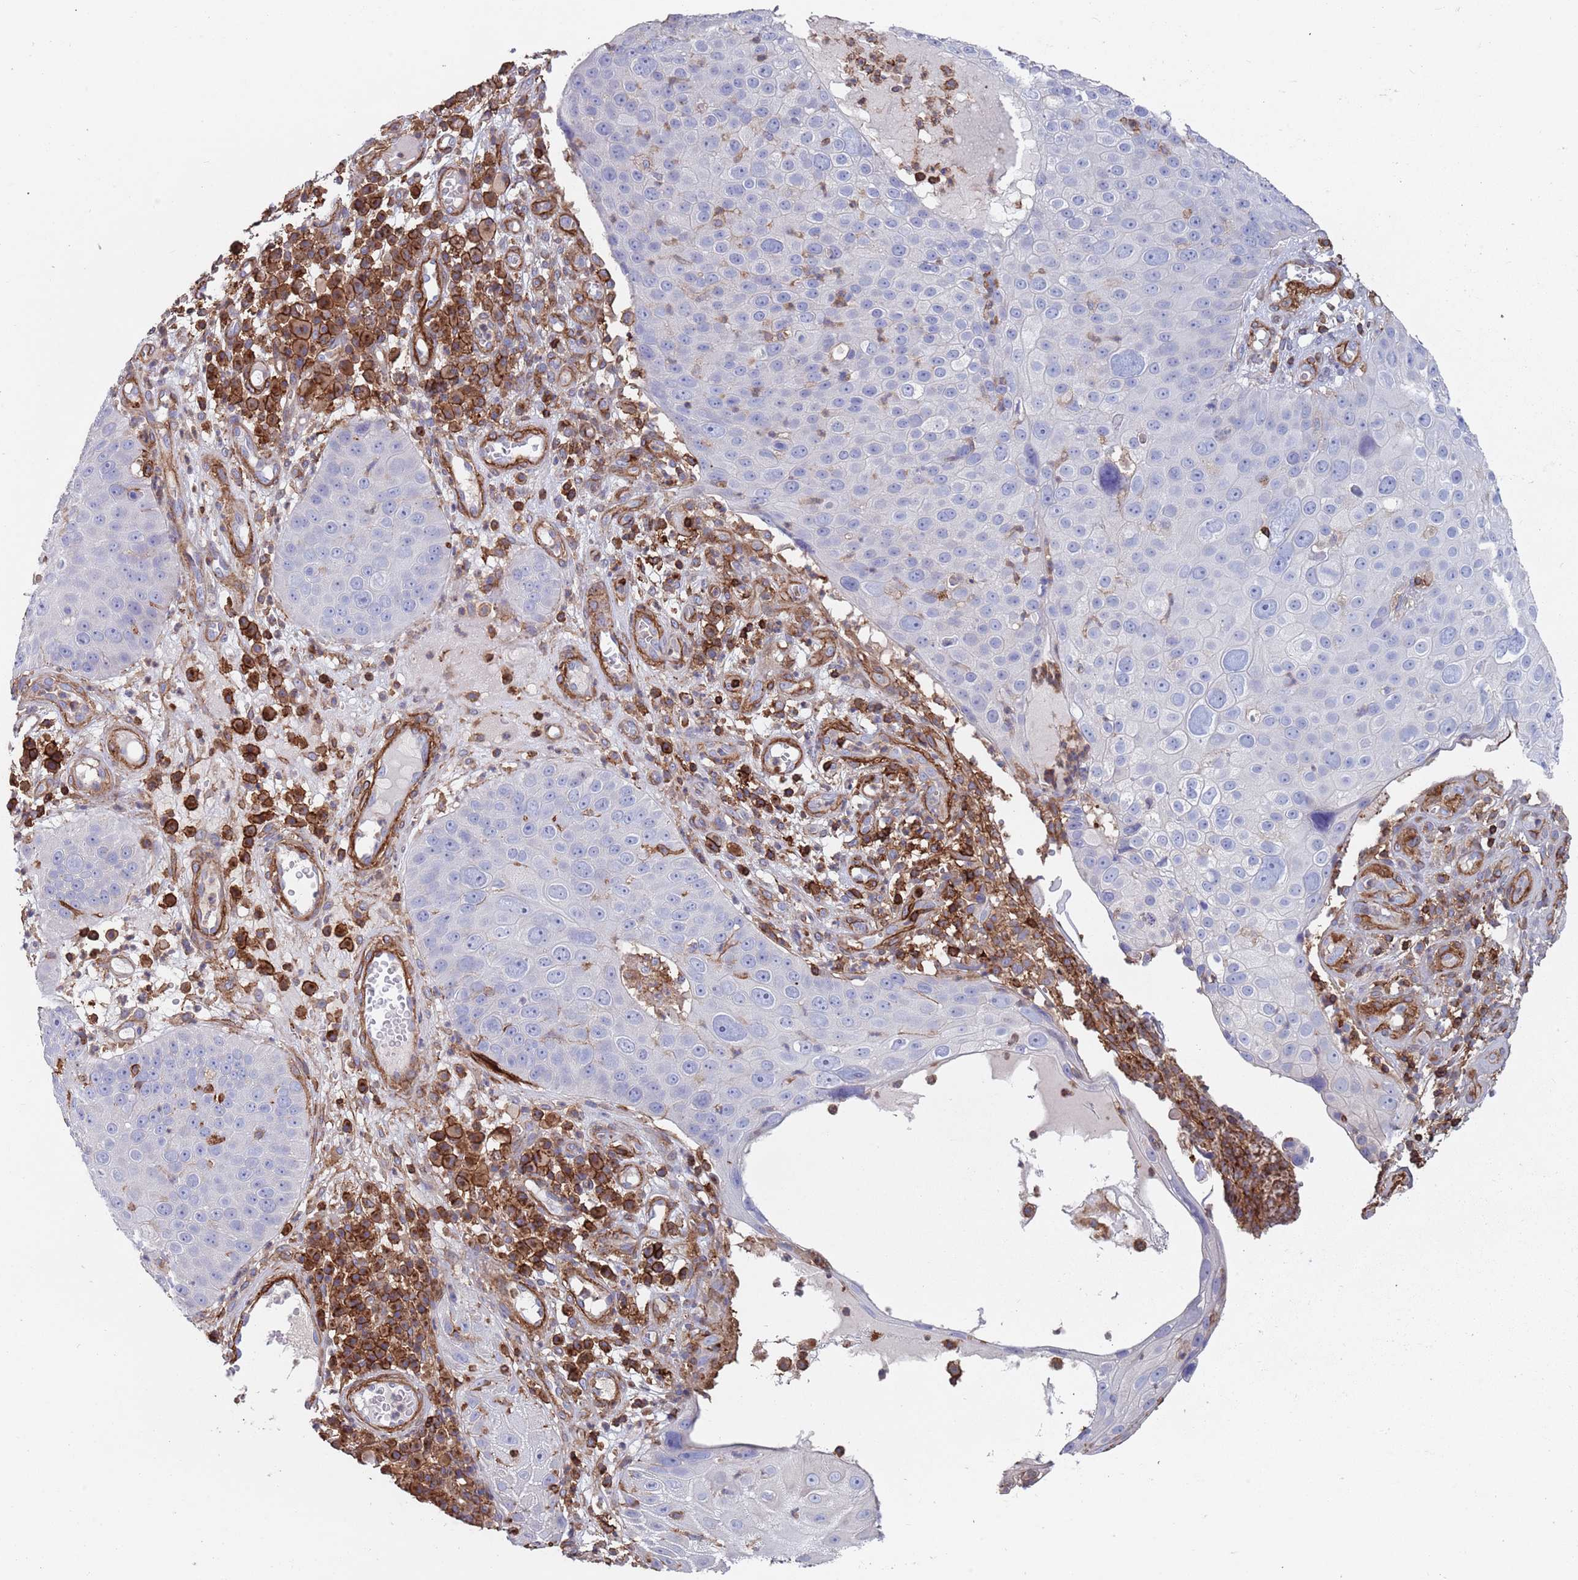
{"staining": {"intensity": "negative", "quantity": "none", "location": "none"}, "tissue": "skin cancer", "cell_type": "Tumor cells", "image_type": "cancer", "snomed": [{"axis": "morphology", "description": "Squamous cell carcinoma, NOS"}, {"axis": "topography", "description": "Skin"}], "caption": "Human skin cancer (squamous cell carcinoma) stained for a protein using immunohistochemistry displays no positivity in tumor cells.", "gene": "RNF144A", "patient": {"sex": "male", "age": 71}}